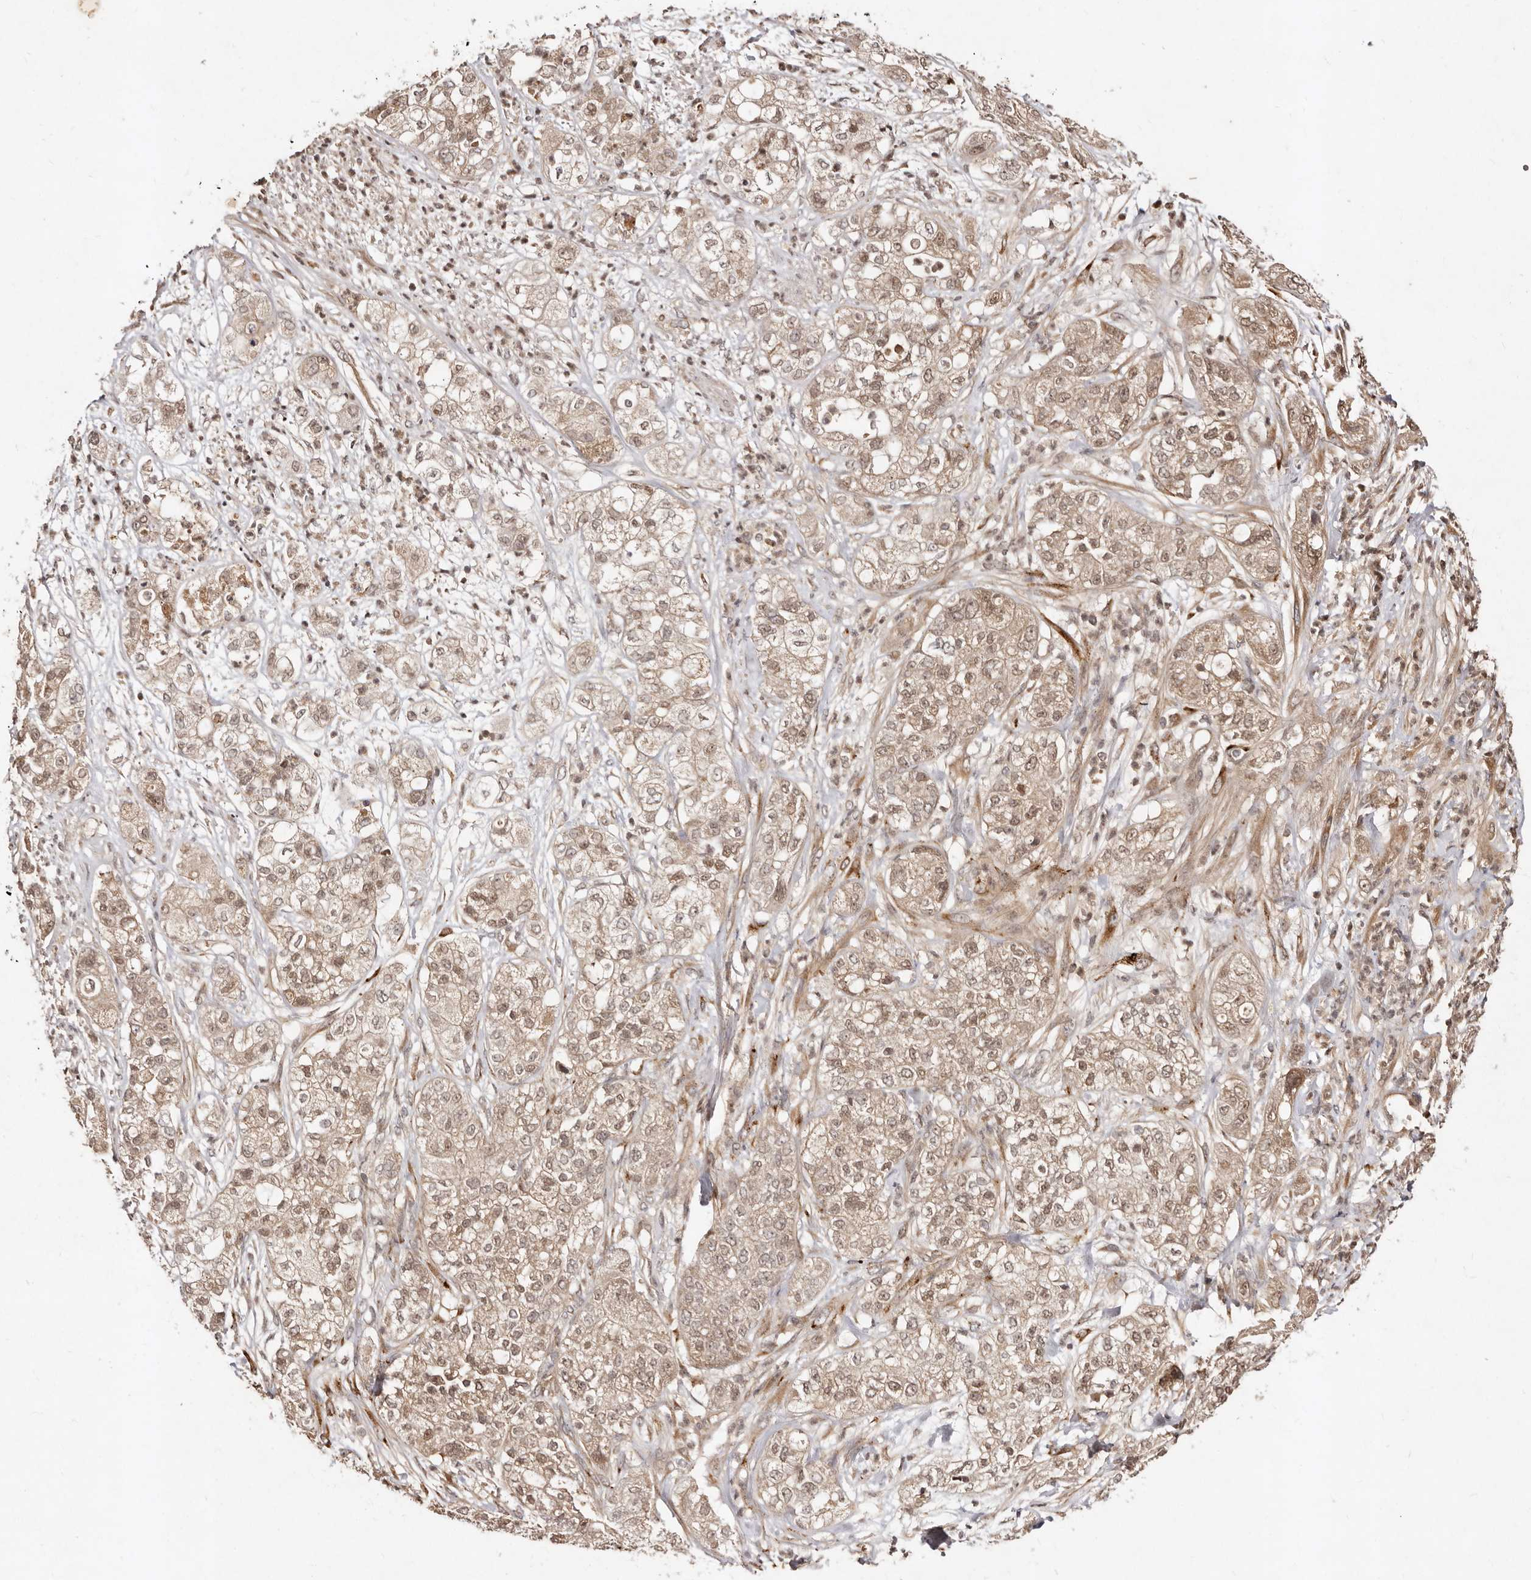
{"staining": {"intensity": "weak", "quantity": ">75%", "location": "cytoplasmic/membranous,nuclear"}, "tissue": "pancreatic cancer", "cell_type": "Tumor cells", "image_type": "cancer", "snomed": [{"axis": "morphology", "description": "Adenocarcinoma, NOS"}, {"axis": "topography", "description": "Pancreas"}], "caption": "There is low levels of weak cytoplasmic/membranous and nuclear staining in tumor cells of pancreatic cancer (adenocarcinoma), as demonstrated by immunohistochemical staining (brown color).", "gene": "LCORL", "patient": {"sex": "female", "age": 78}}